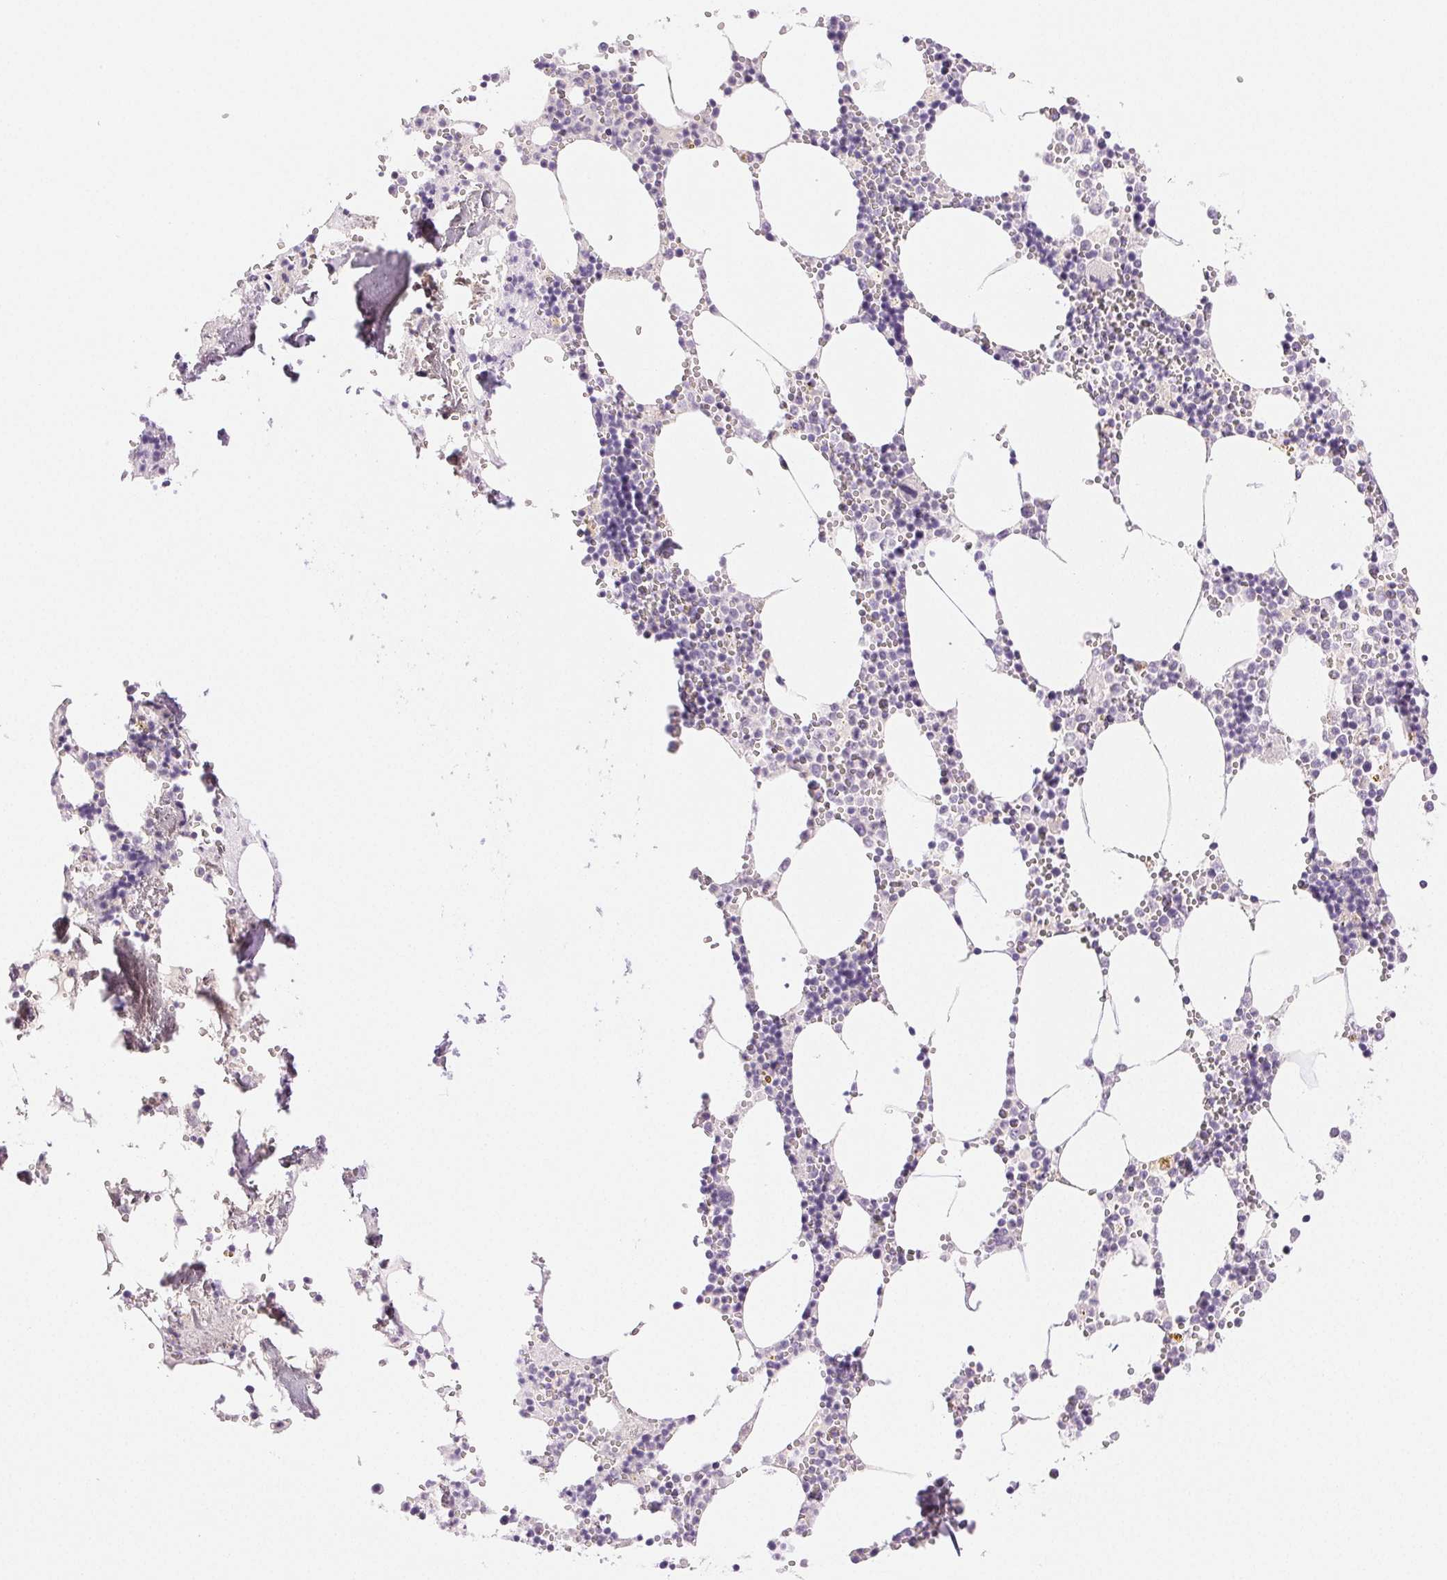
{"staining": {"intensity": "negative", "quantity": "none", "location": "none"}, "tissue": "bone marrow", "cell_type": "Hematopoietic cells", "image_type": "normal", "snomed": [{"axis": "morphology", "description": "Normal tissue, NOS"}, {"axis": "topography", "description": "Bone marrow"}], "caption": "Immunohistochemistry (IHC) of normal bone marrow exhibits no expression in hematopoietic cells.", "gene": "SLC5A2", "patient": {"sex": "male", "age": 54}}